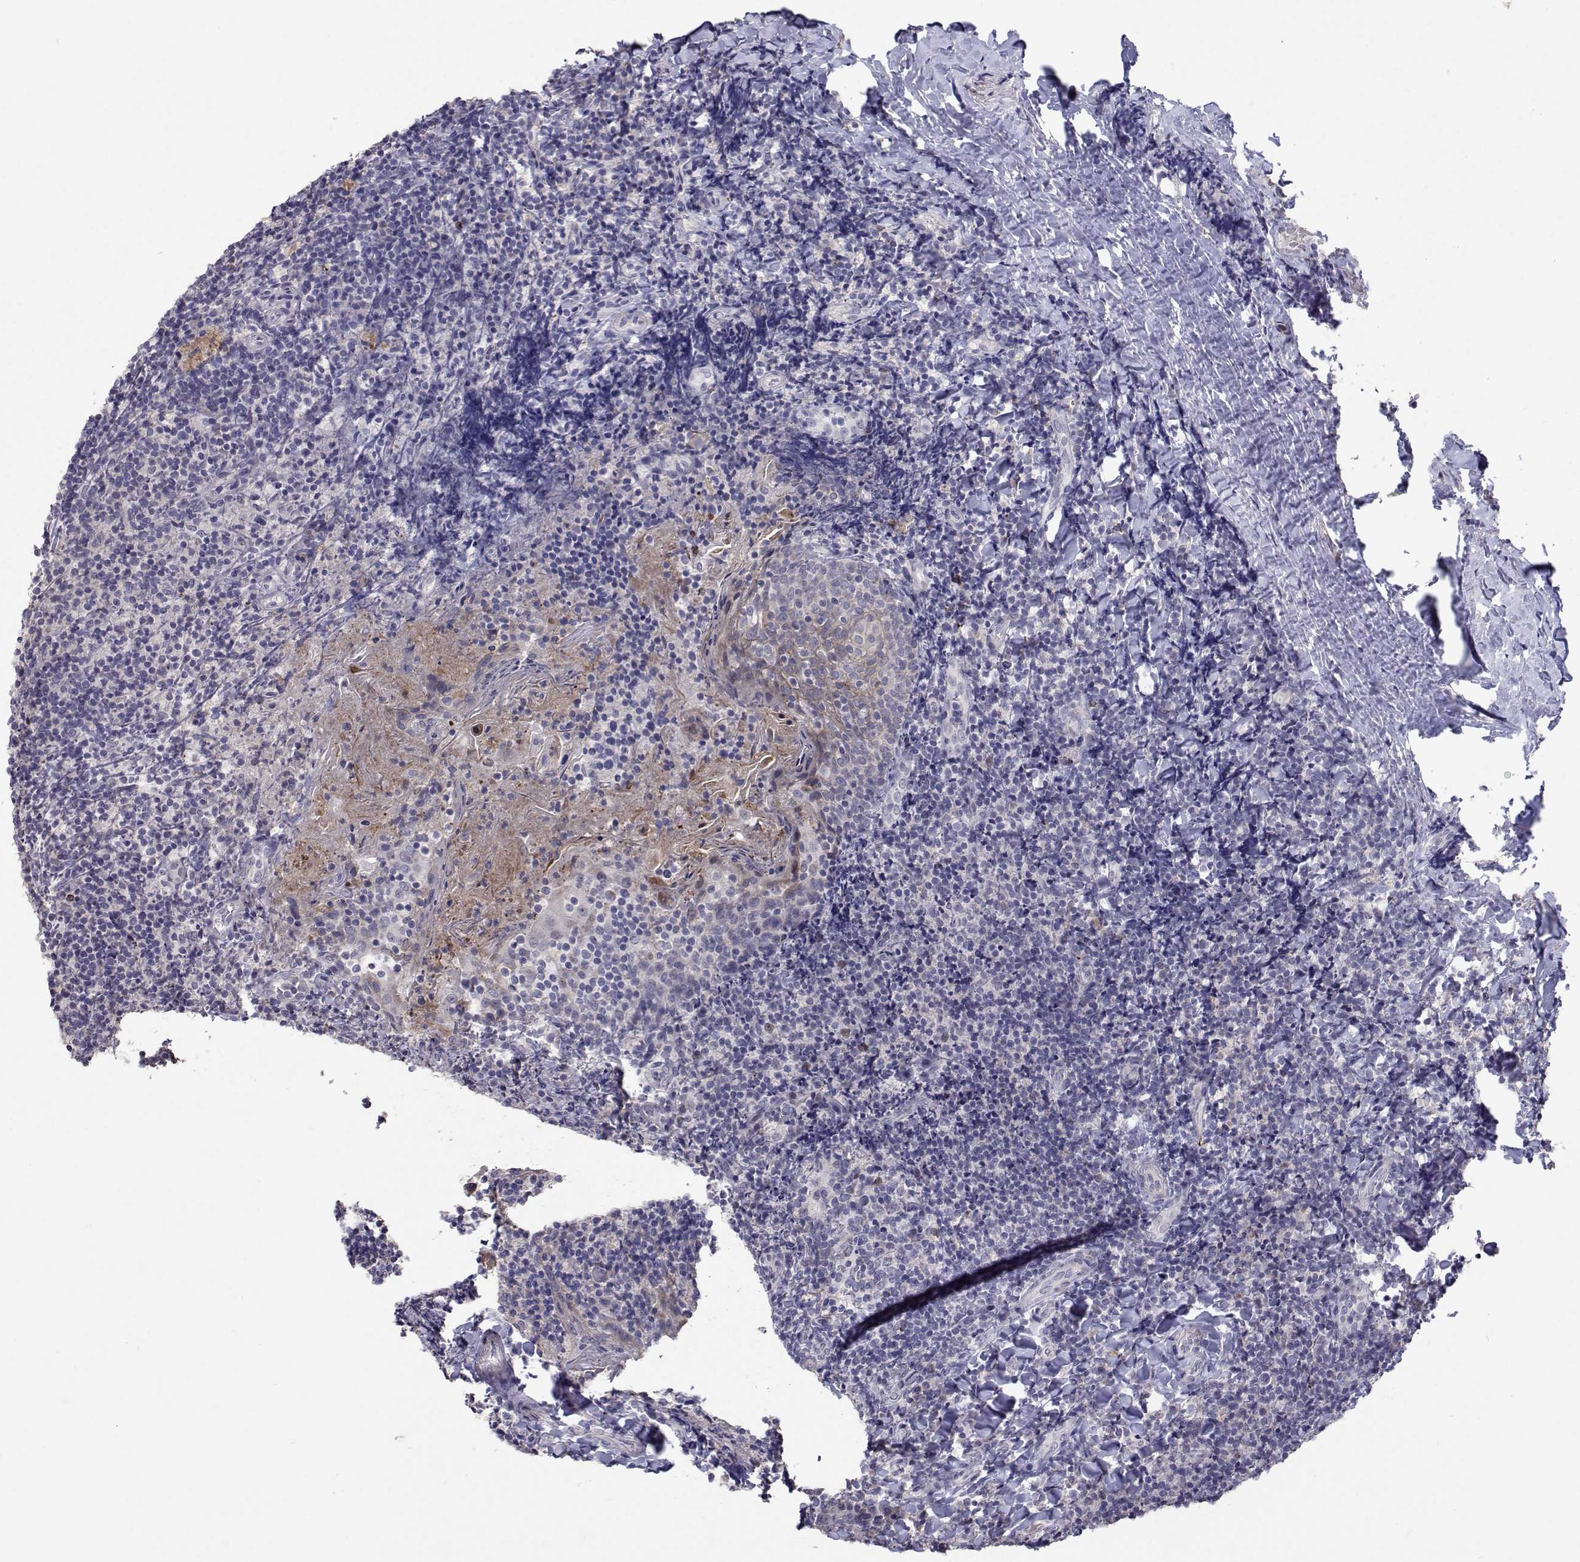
{"staining": {"intensity": "moderate", "quantity": "<25%", "location": "nuclear"}, "tissue": "tonsil", "cell_type": "Germinal center cells", "image_type": "normal", "snomed": [{"axis": "morphology", "description": "Normal tissue, NOS"}, {"axis": "topography", "description": "Tonsil"}], "caption": "Germinal center cells display low levels of moderate nuclear staining in approximately <25% of cells in normal tonsil. Nuclei are stained in blue.", "gene": "RBPJL", "patient": {"sex": "female", "age": 10}}